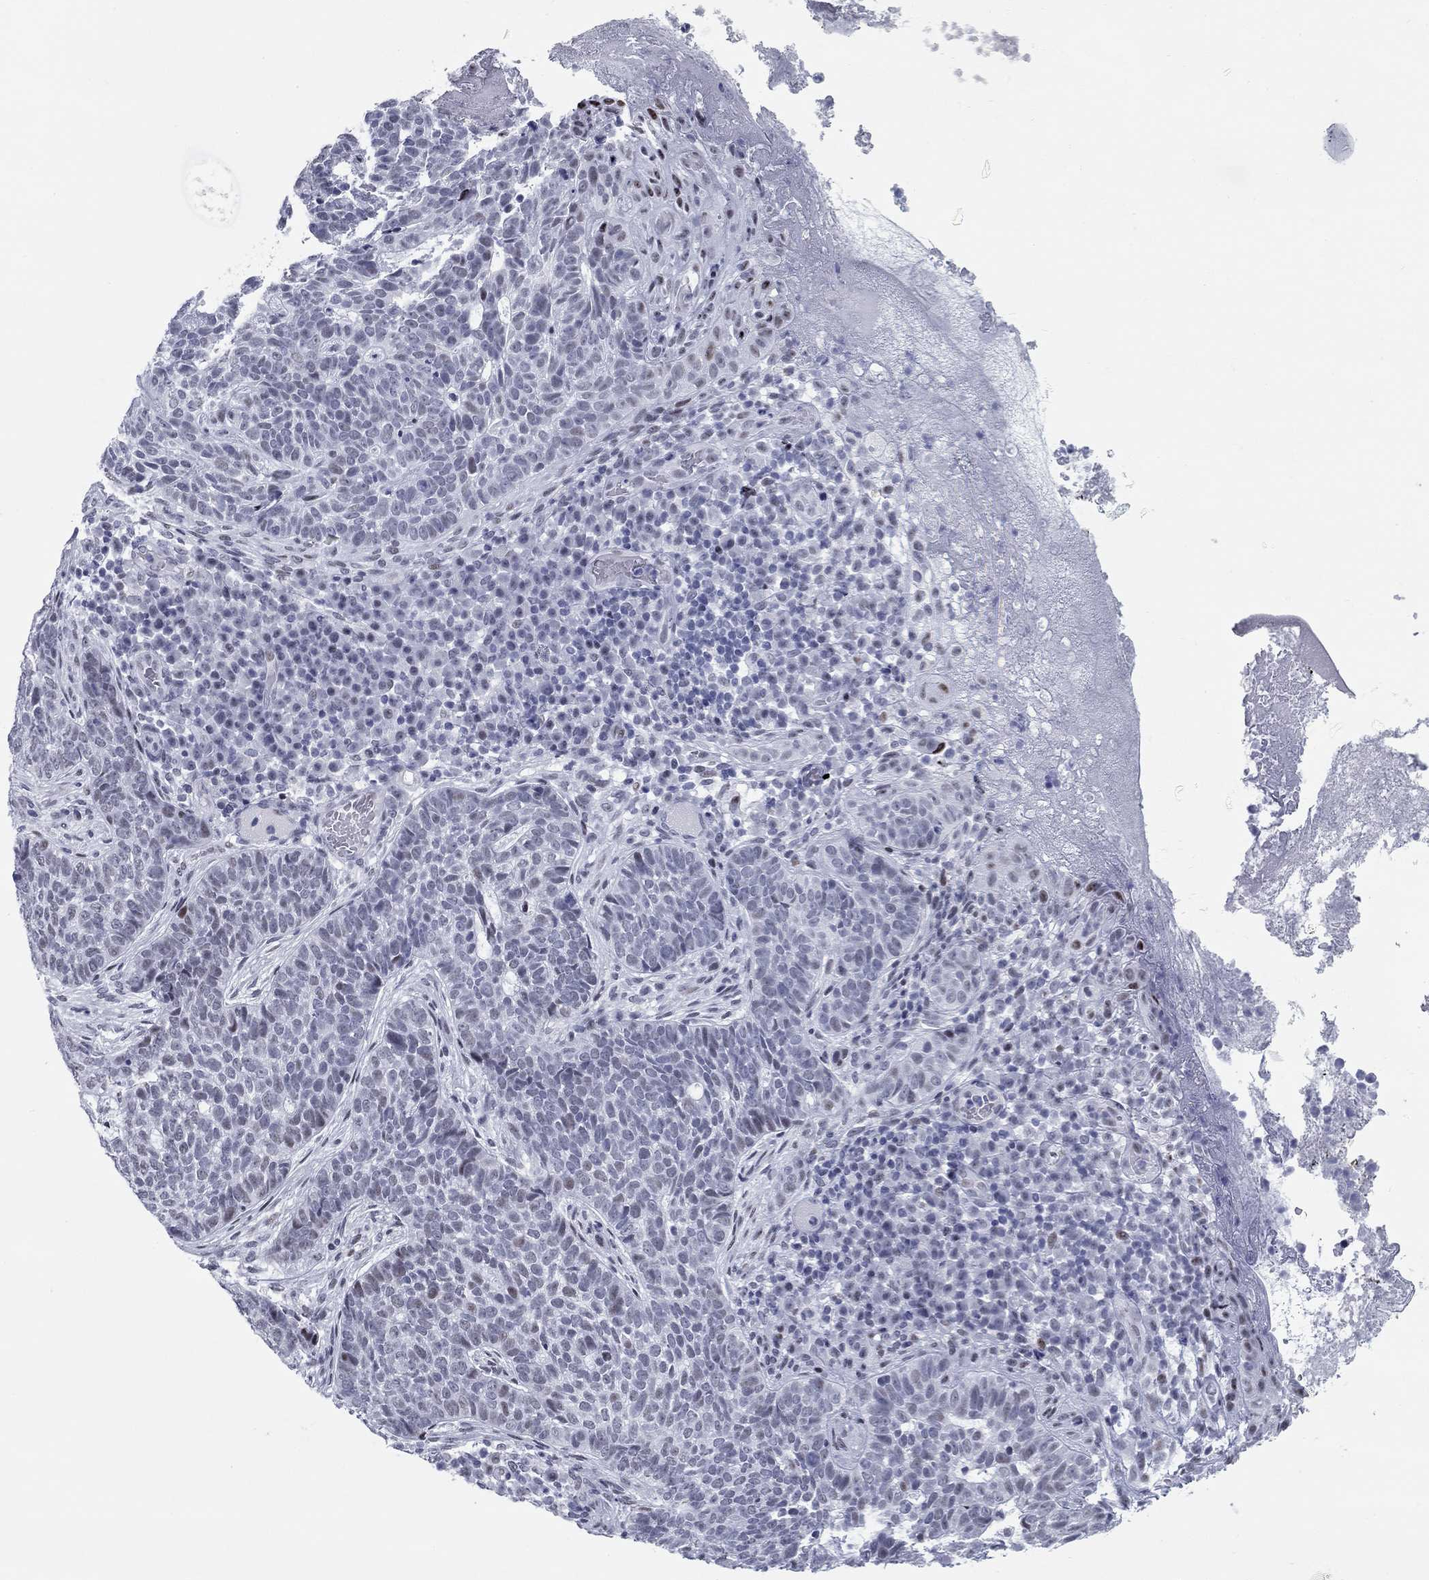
{"staining": {"intensity": "negative", "quantity": "none", "location": "none"}, "tissue": "skin cancer", "cell_type": "Tumor cells", "image_type": "cancer", "snomed": [{"axis": "morphology", "description": "Basal cell carcinoma"}, {"axis": "topography", "description": "Skin"}], "caption": "This is an IHC photomicrograph of skin basal cell carcinoma. There is no staining in tumor cells.", "gene": "ASF1B", "patient": {"sex": "female", "age": 69}}